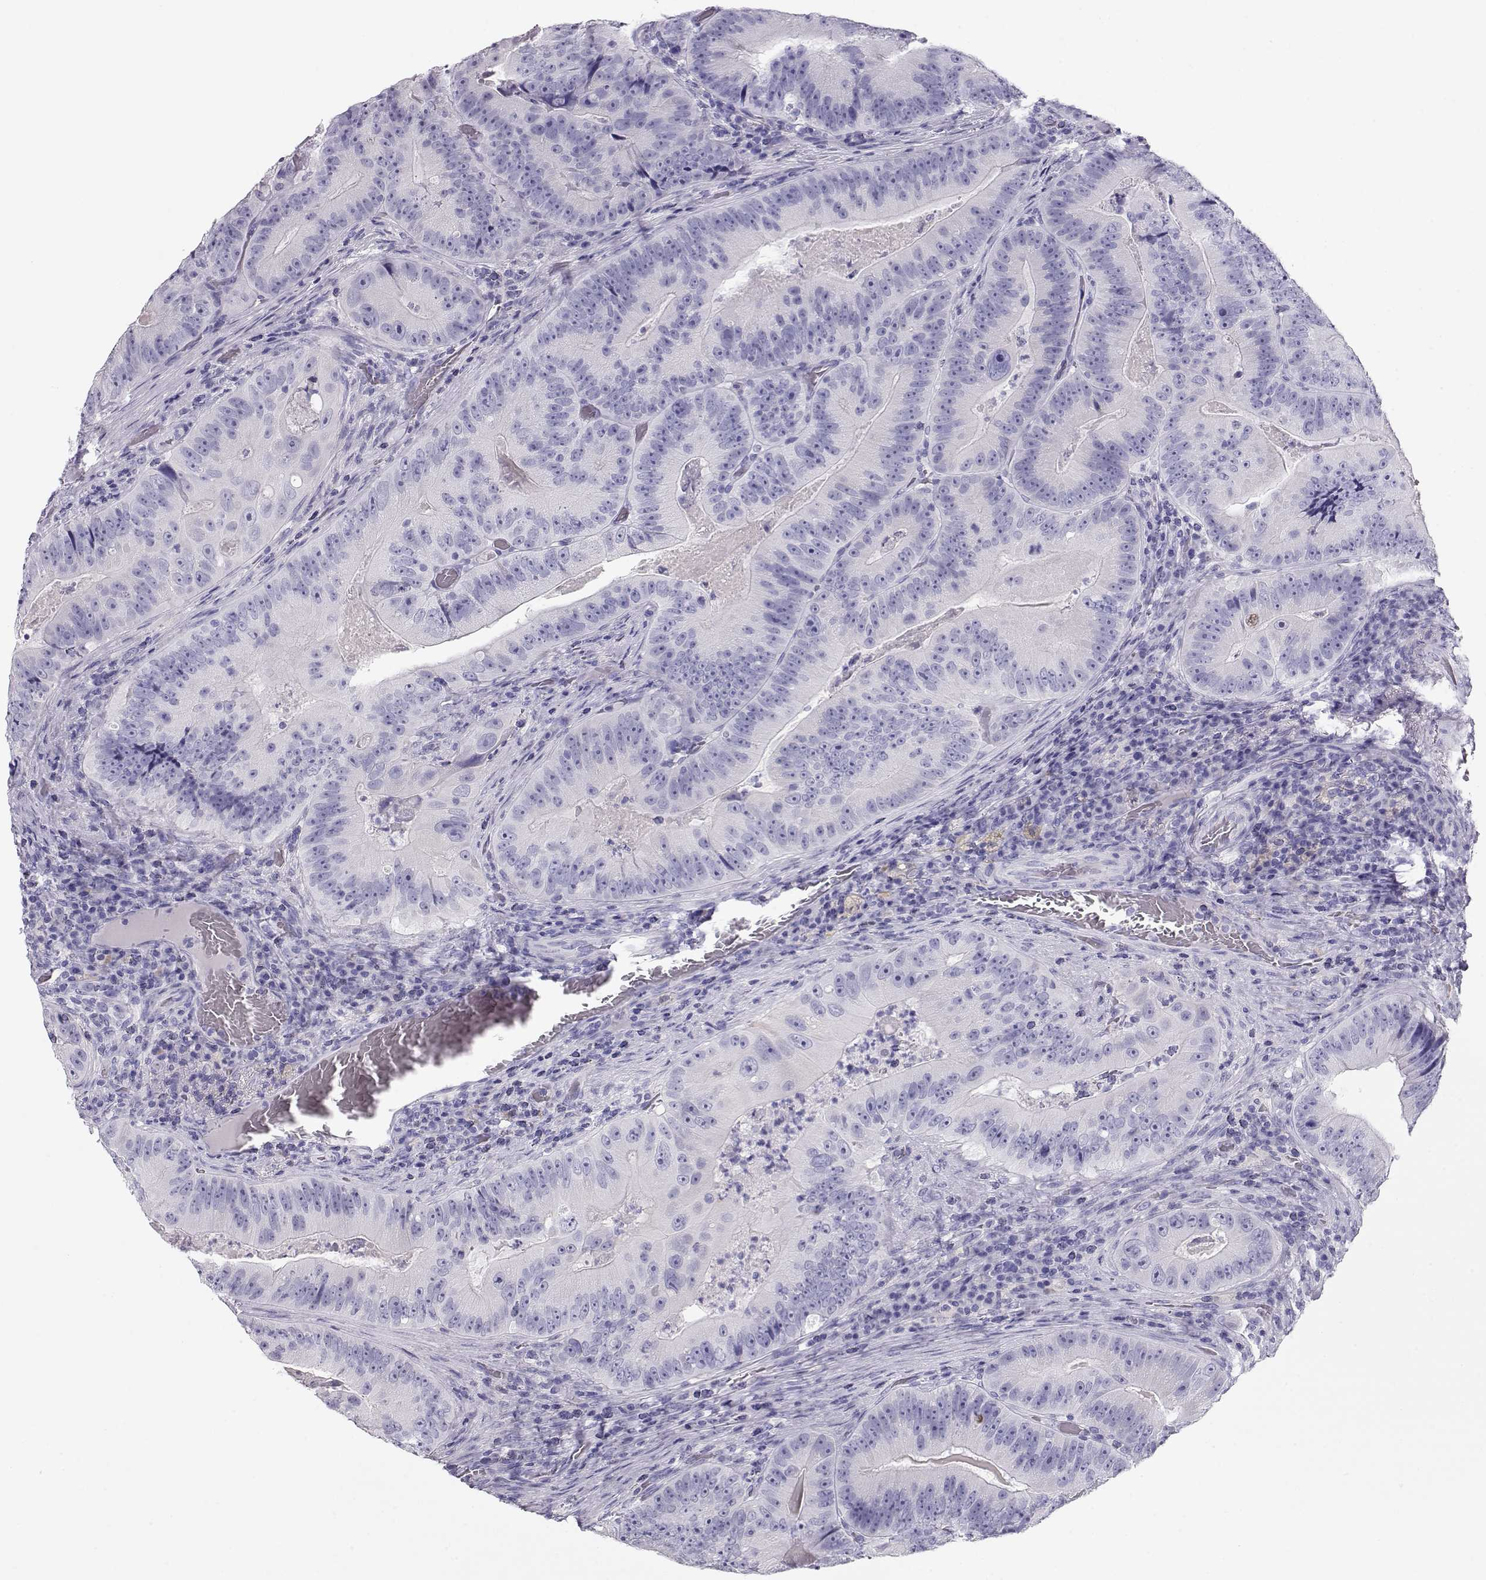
{"staining": {"intensity": "negative", "quantity": "none", "location": "none"}, "tissue": "colorectal cancer", "cell_type": "Tumor cells", "image_type": "cancer", "snomed": [{"axis": "morphology", "description": "Adenocarcinoma, NOS"}, {"axis": "topography", "description": "Colon"}], "caption": "Immunohistochemistry image of human adenocarcinoma (colorectal) stained for a protein (brown), which reveals no staining in tumor cells. (DAB (3,3'-diaminobenzidine) immunohistochemistry visualized using brightfield microscopy, high magnification).", "gene": "CRX", "patient": {"sex": "female", "age": 86}}